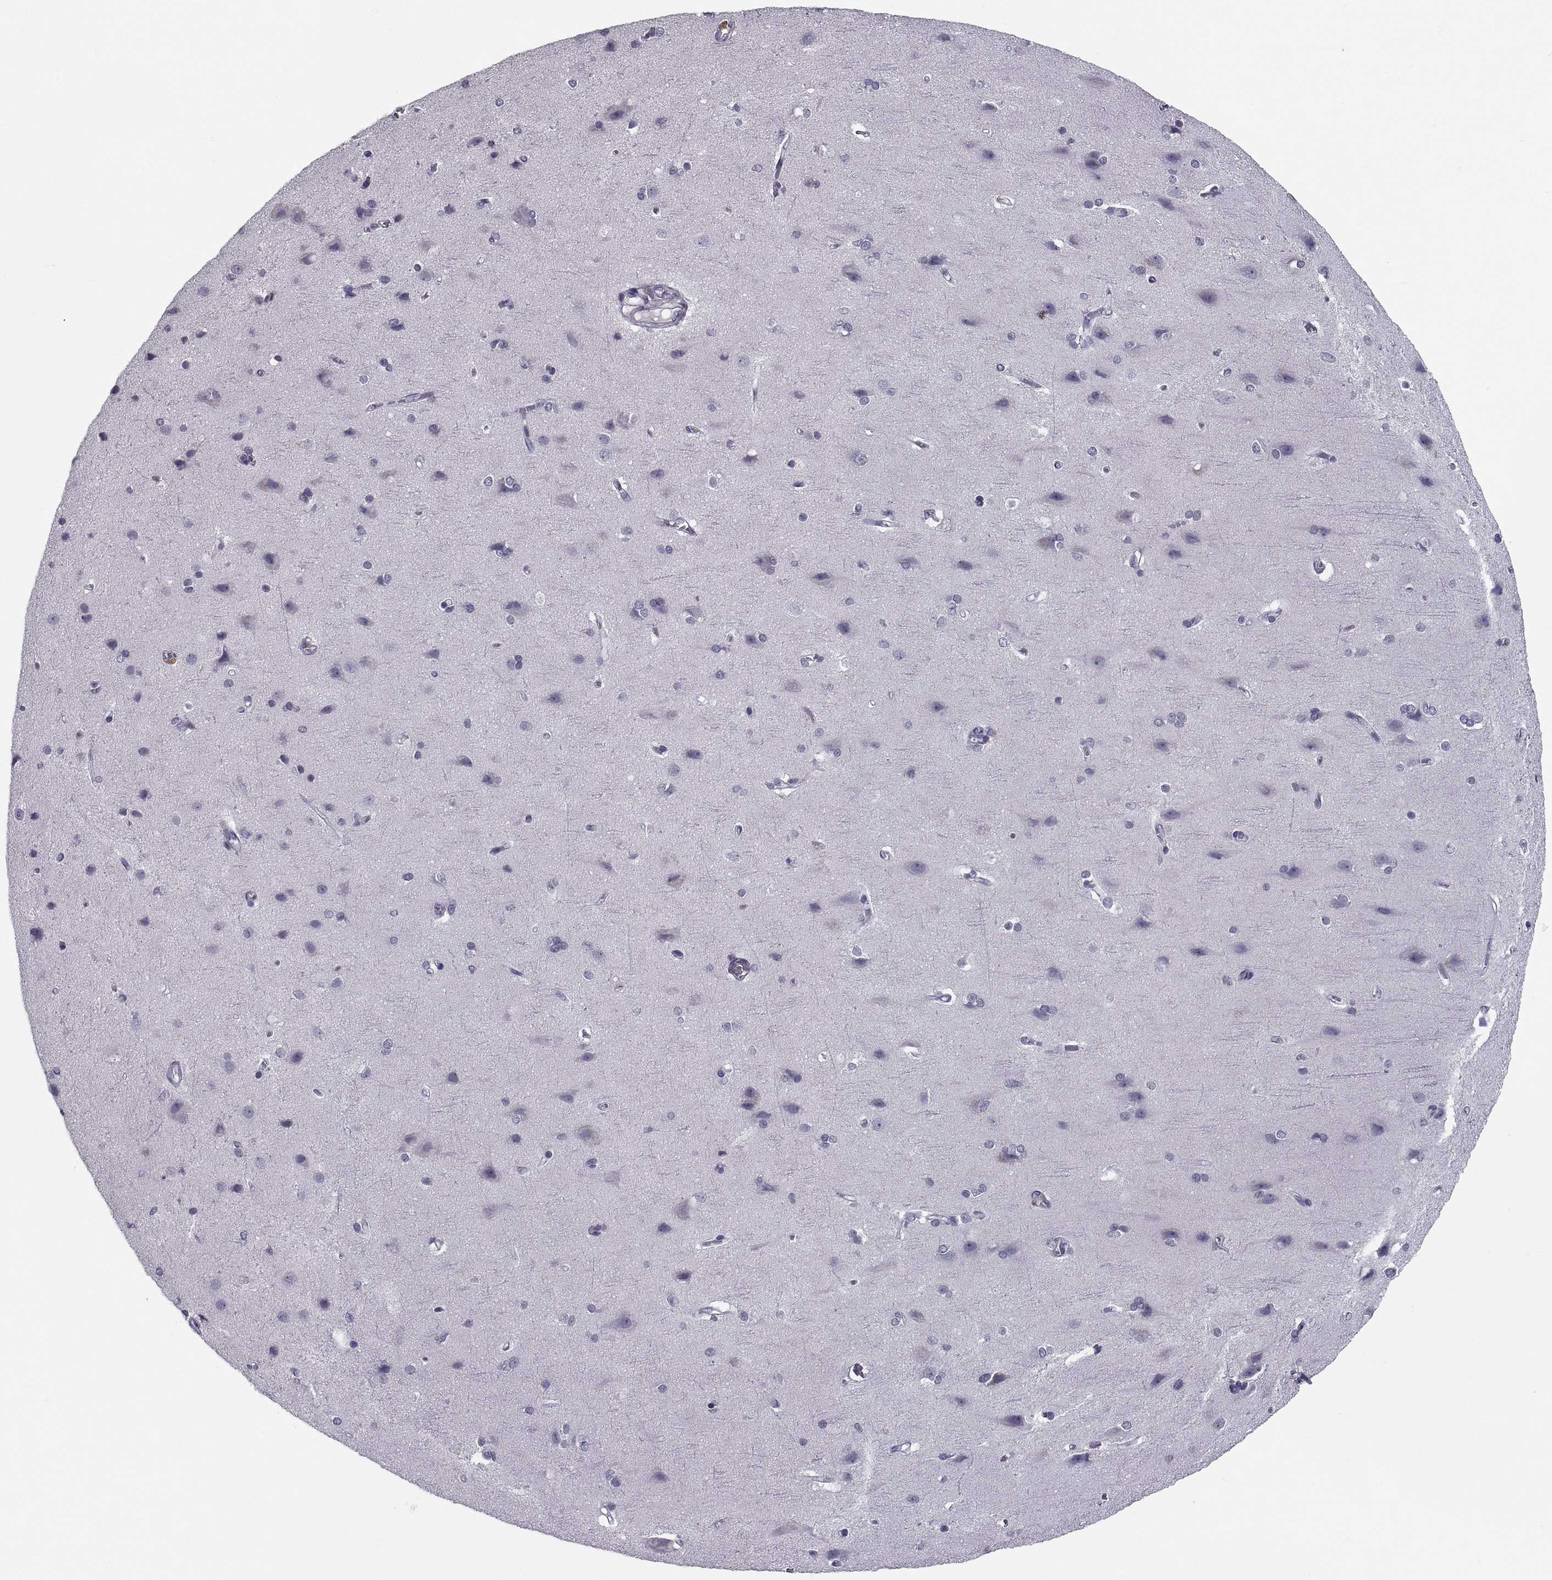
{"staining": {"intensity": "negative", "quantity": "none", "location": "none"}, "tissue": "cerebral cortex", "cell_type": "Endothelial cells", "image_type": "normal", "snomed": [{"axis": "morphology", "description": "Normal tissue, NOS"}, {"axis": "topography", "description": "Cerebral cortex"}], "caption": "Photomicrograph shows no protein staining in endothelial cells of unremarkable cerebral cortex. Brightfield microscopy of IHC stained with DAB (3,3'-diaminobenzidine) (brown) and hematoxylin (blue), captured at high magnification.", "gene": "PDZRN4", "patient": {"sex": "male", "age": 37}}